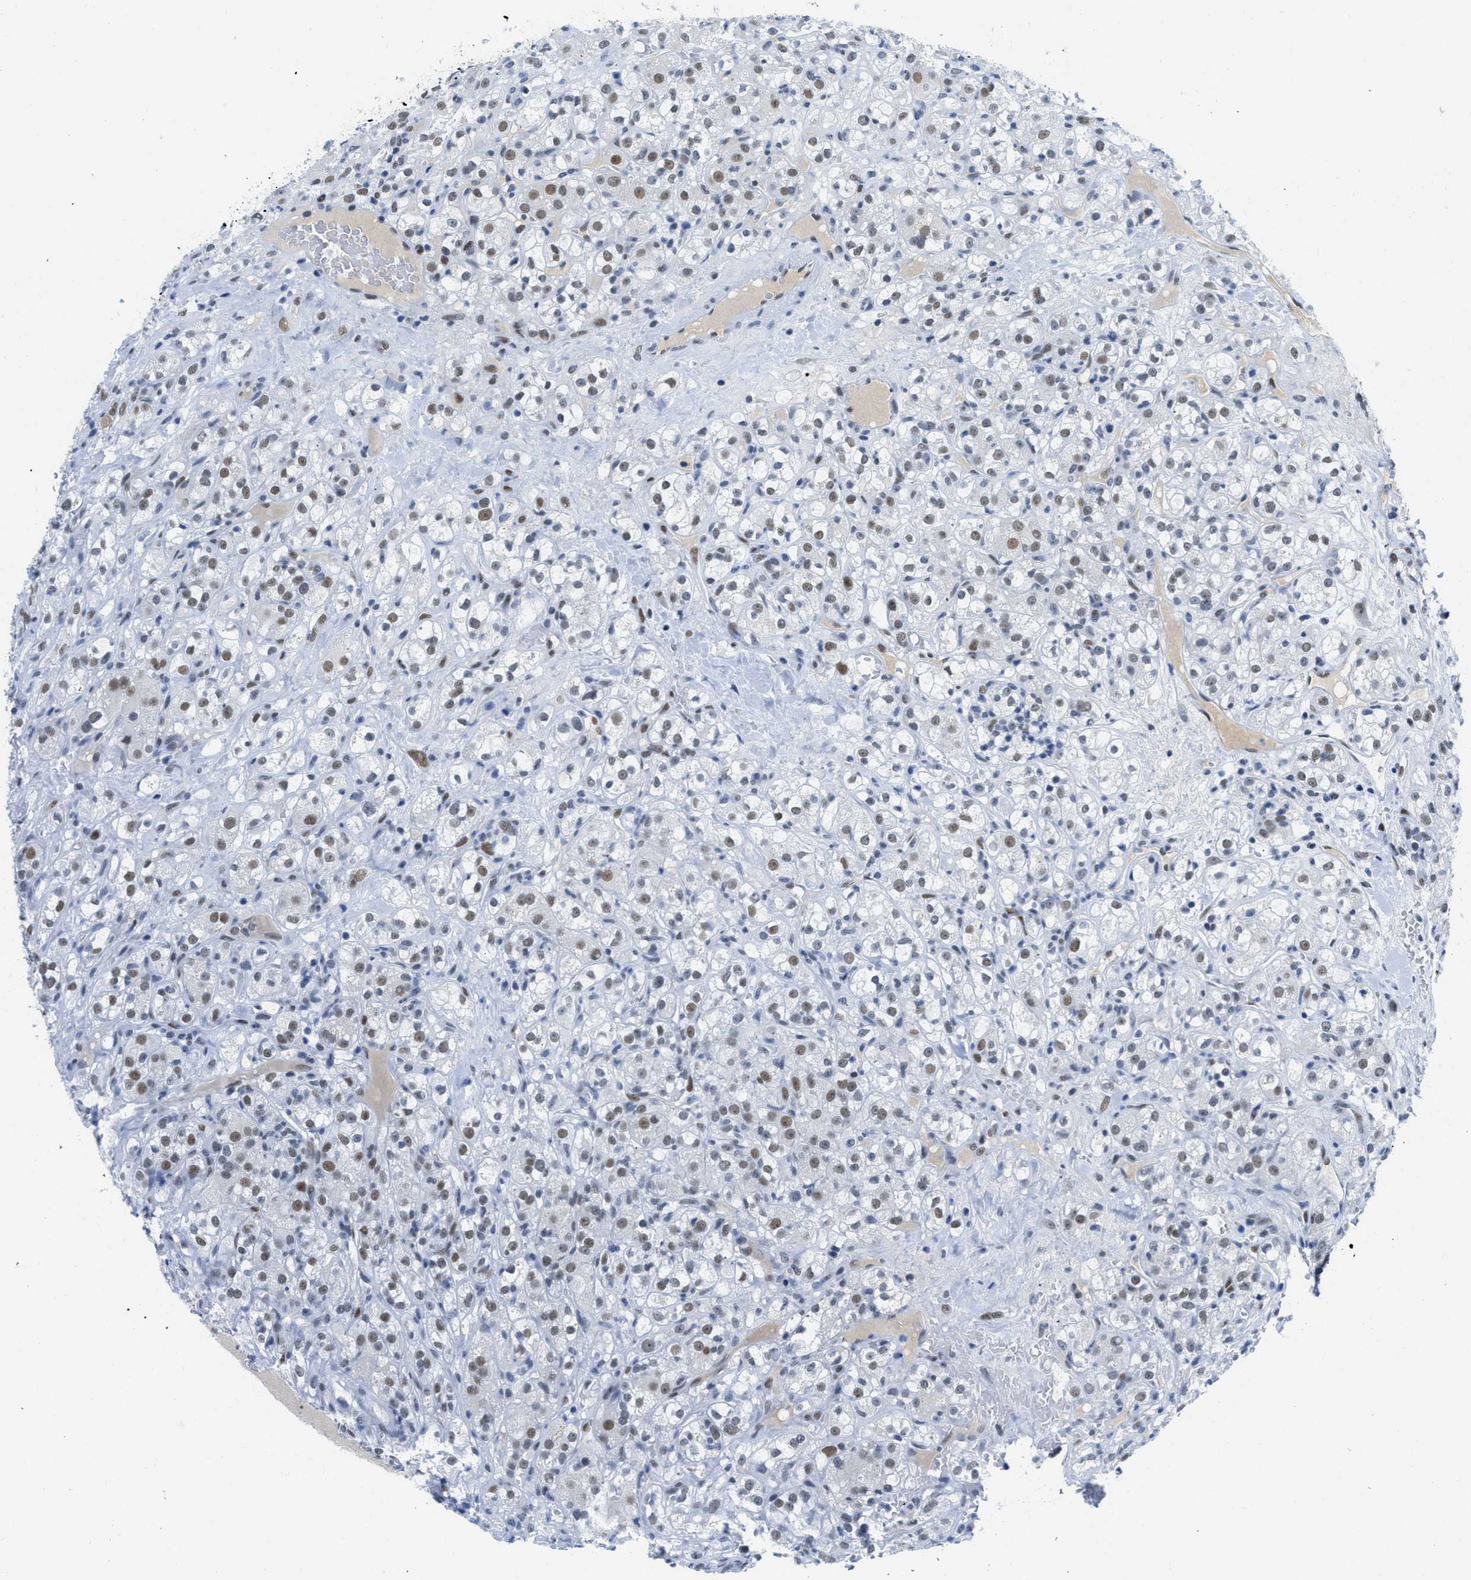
{"staining": {"intensity": "moderate", "quantity": "25%-75%", "location": "nuclear"}, "tissue": "renal cancer", "cell_type": "Tumor cells", "image_type": "cancer", "snomed": [{"axis": "morphology", "description": "Normal tissue, NOS"}, {"axis": "morphology", "description": "Adenocarcinoma, NOS"}, {"axis": "topography", "description": "Kidney"}], "caption": "Immunohistochemical staining of human adenocarcinoma (renal) shows medium levels of moderate nuclear protein expression in approximately 25%-75% of tumor cells. (DAB = brown stain, brightfield microscopy at high magnification).", "gene": "SMARCAD1", "patient": {"sex": "male", "age": 61}}